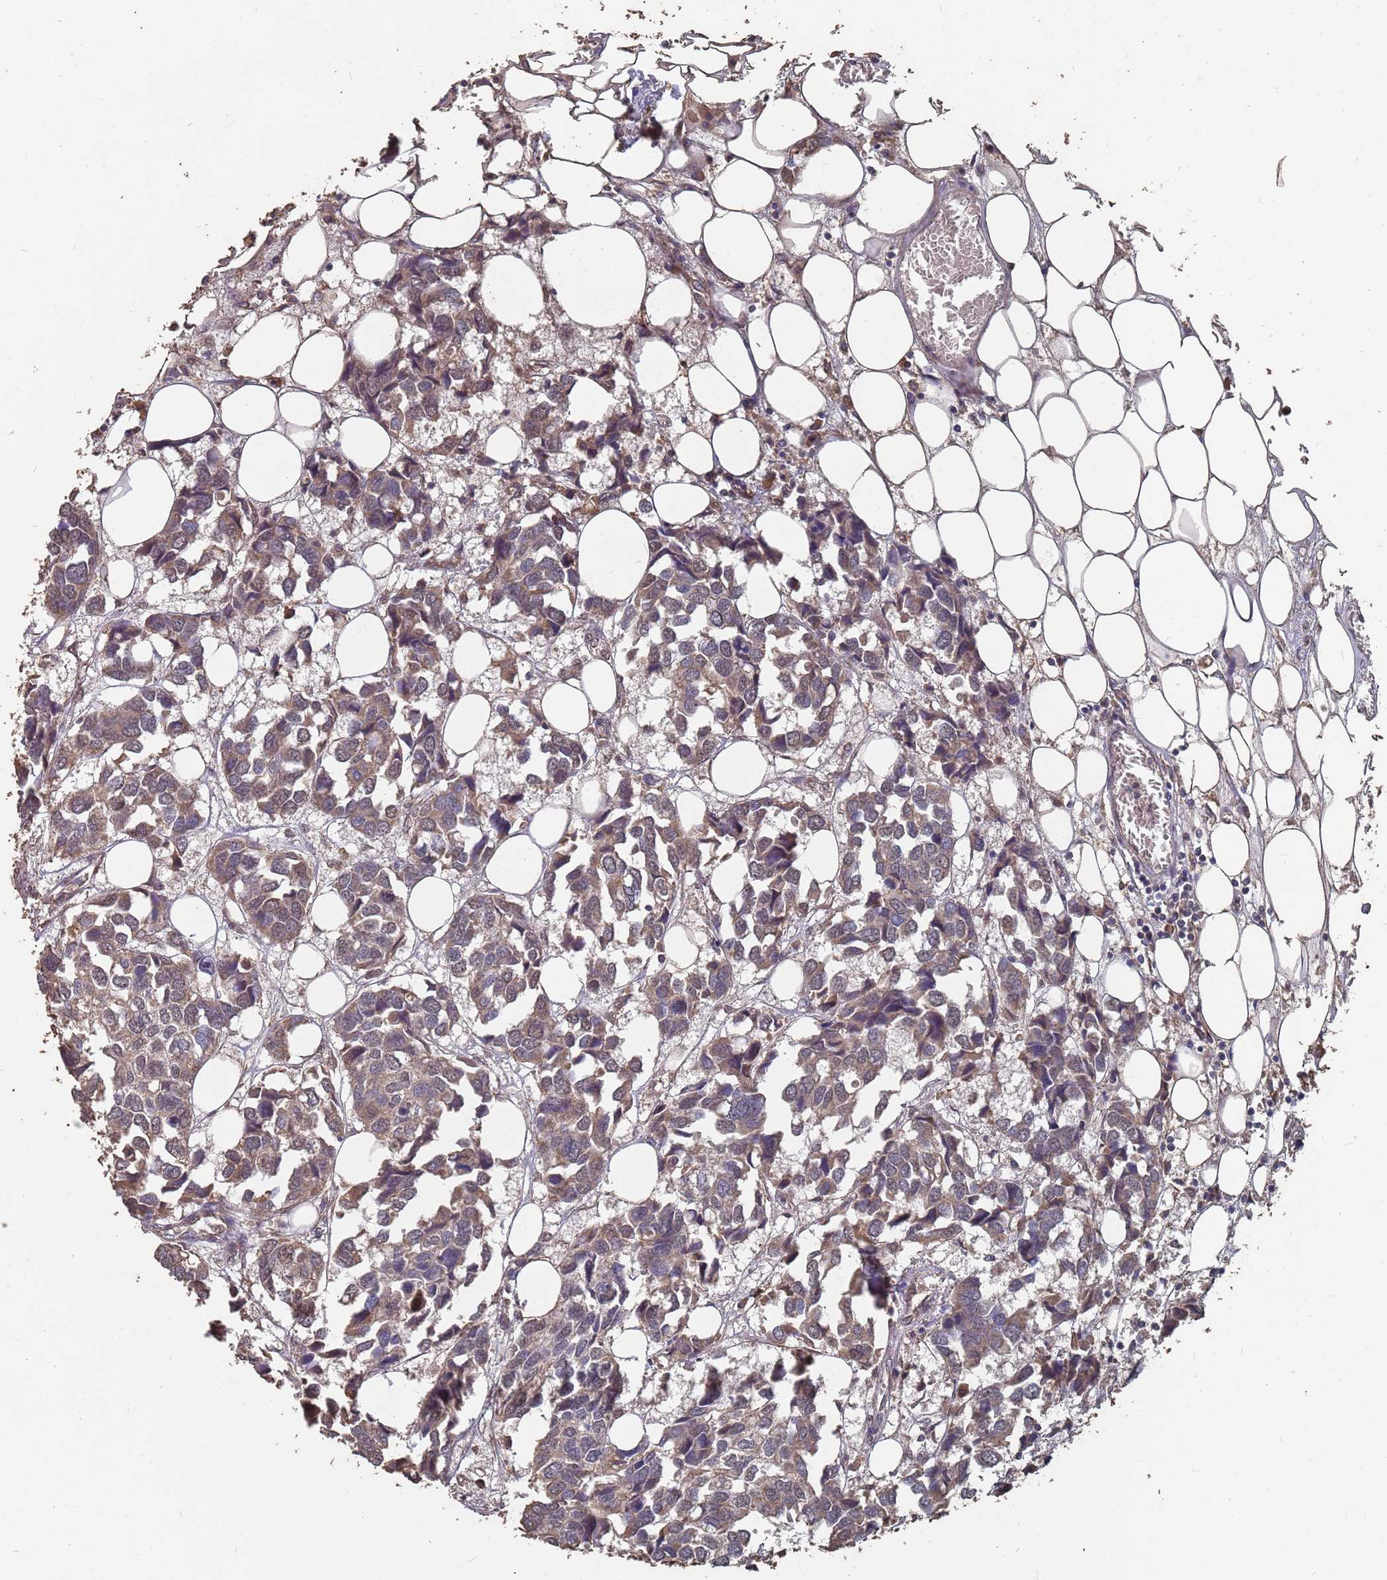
{"staining": {"intensity": "weak", "quantity": "25%-75%", "location": "cytoplasmic/membranous"}, "tissue": "breast cancer", "cell_type": "Tumor cells", "image_type": "cancer", "snomed": [{"axis": "morphology", "description": "Duct carcinoma"}, {"axis": "topography", "description": "Breast"}], "caption": "Brown immunohistochemical staining in breast cancer (invasive ductal carcinoma) reveals weak cytoplasmic/membranous staining in about 25%-75% of tumor cells.", "gene": "PRORP", "patient": {"sex": "female", "age": 83}}